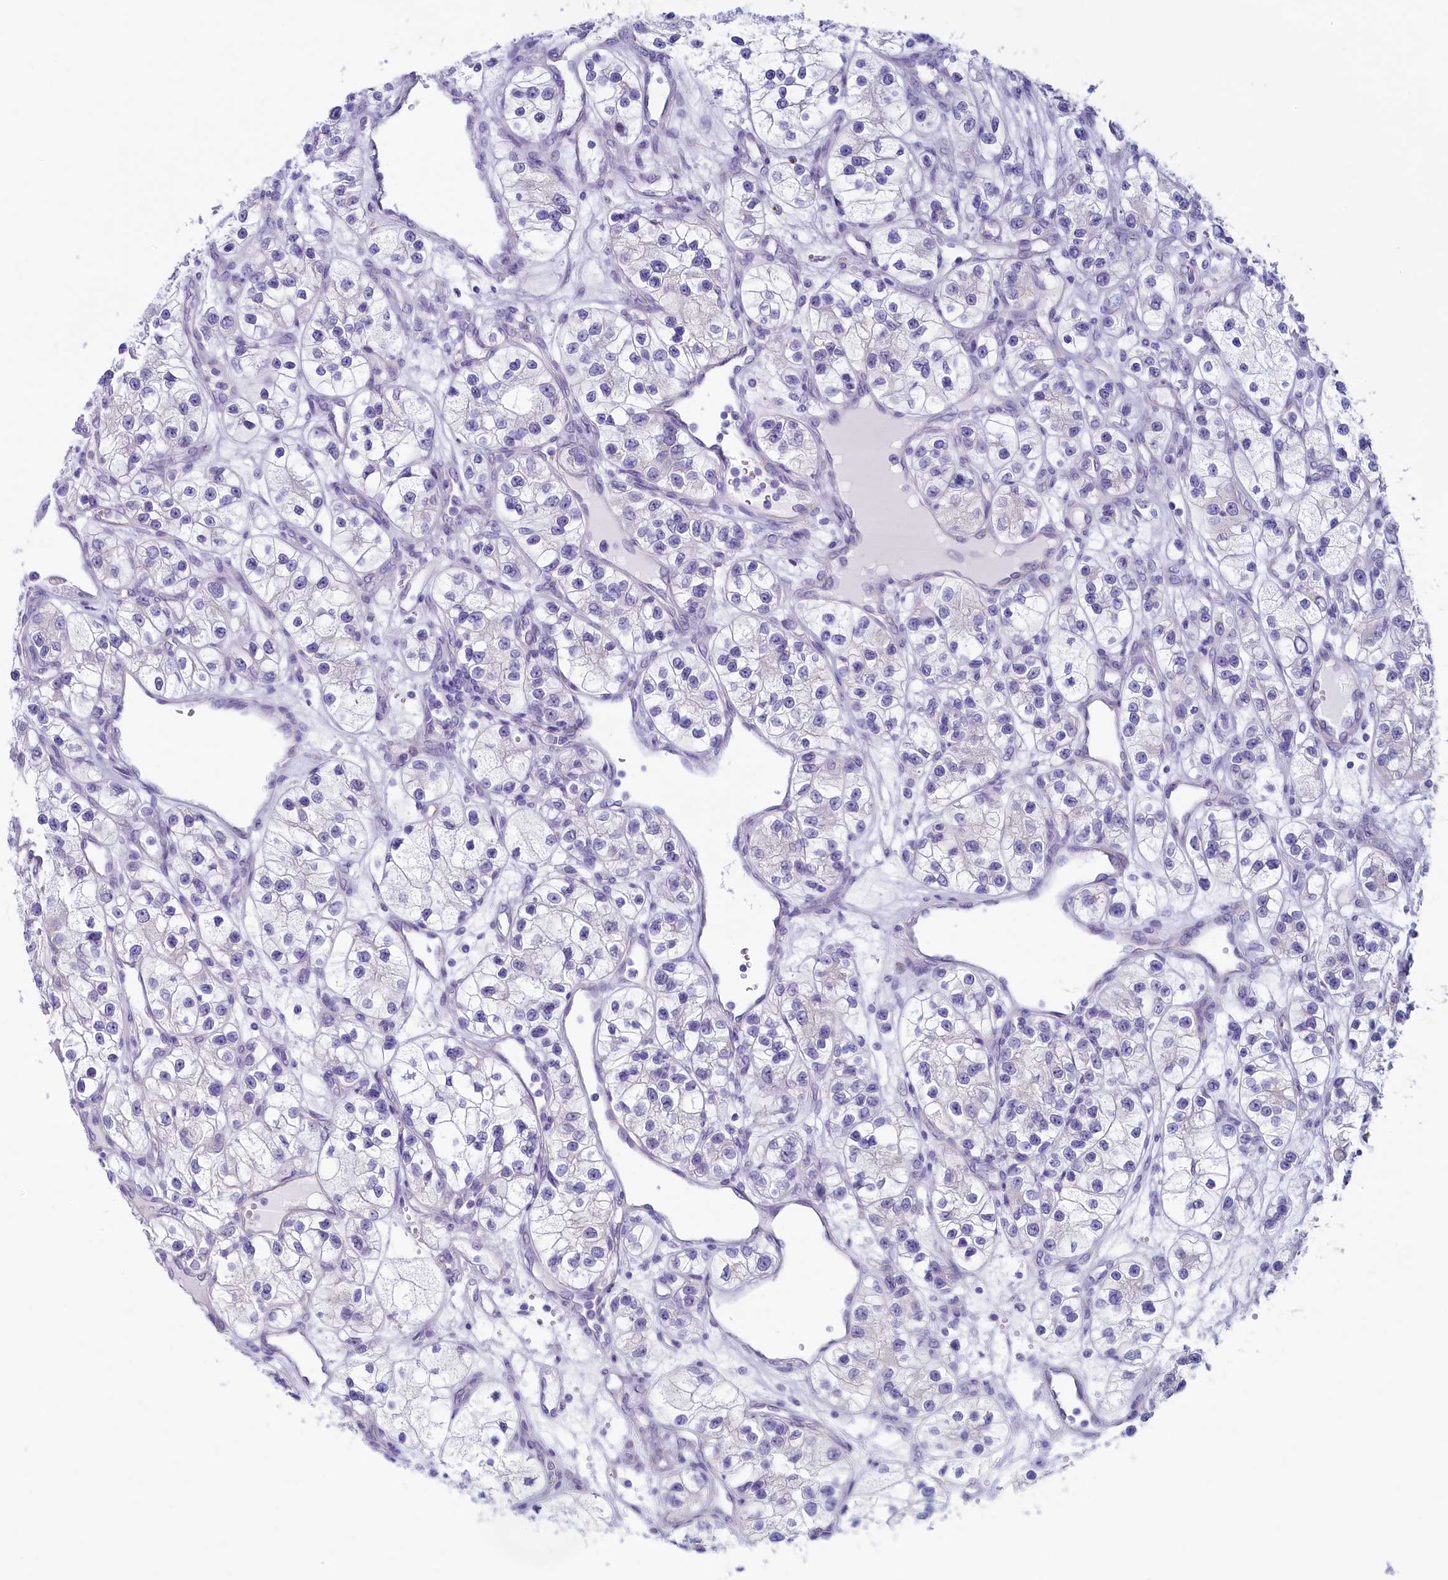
{"staining": {"intensity": "negative", "quantity": "none", "location": "none"}, "tissue": "renal cancer", "cell_type": "Tumor cells", "image_type": "cancer", "snomed": [{"axis": "morphology", "description": "Adenocarcinoma, NOS"}, {"axis": "topography", "description": "Kidney"}], "caption": "DAB immunohistochemical staining of human renal adenocarcinoma demonstrates no significant staining in tumor cells. (DAB immunohistochemistry (IHC) visualized using brightfield microscopy, high magnification).", "gene": "SKA3", "patient": {"sex": "female", "age": 57}}